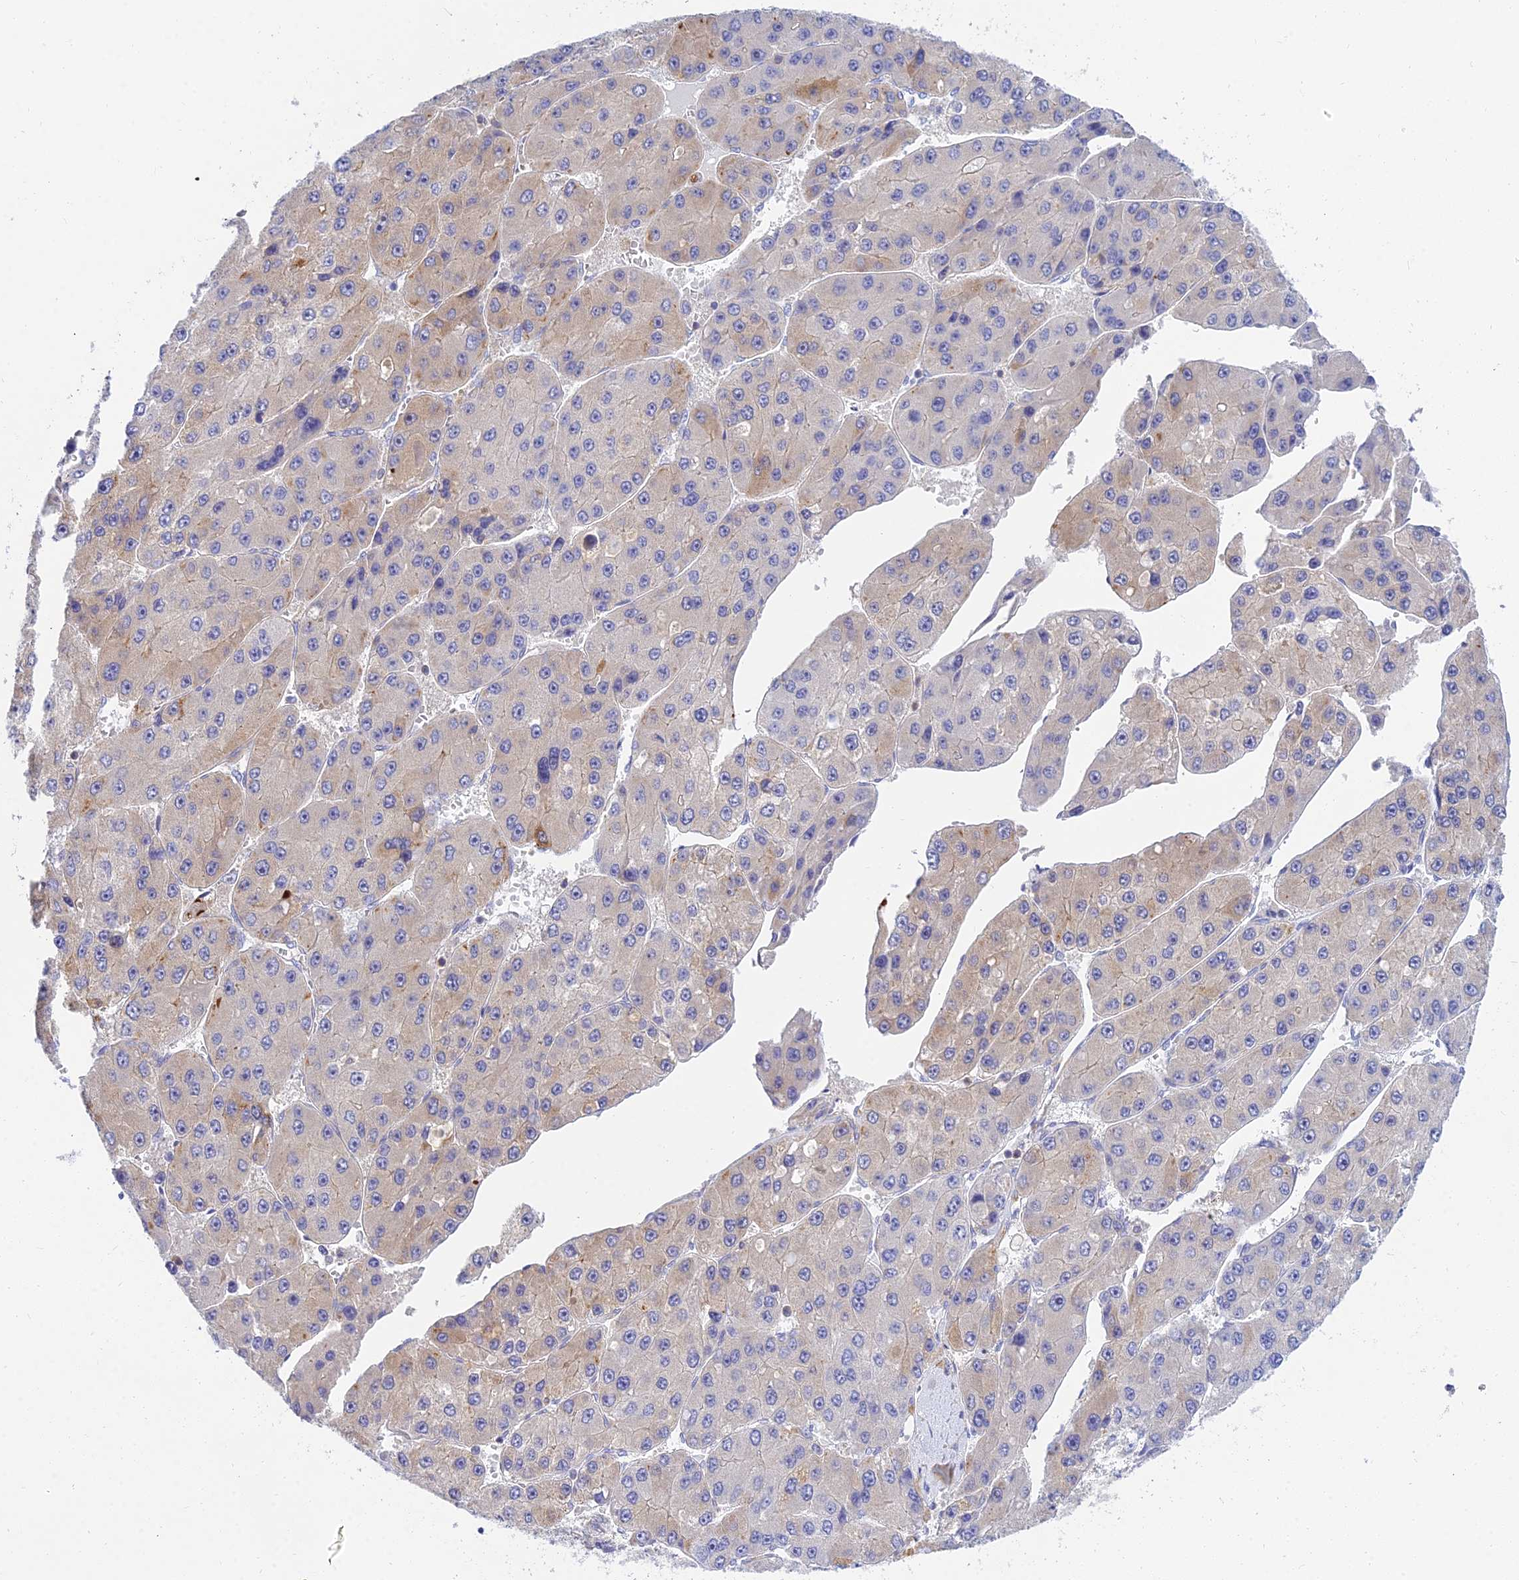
{"staining": {"intensity": "weak", "quantity": "<25%", "location": "cytoplasmic/membranous"}, "tissue": "liver cancer", "cell_type": "Tumor cells", "image_type": "cancer", "snomed": [{"axis": "morphology", "description": "Carcinoma, Hepatocellular, NOS"}, {"axis": "topography", "description": "Liver"}], "caption": "DAB (3,3'-diaminobenzidine) immunohistochemical staining of liver hepatocellular carcinoma reveals no significant expression in tumor cells. (DAB immunohistochemistry (IHC) visualized using brightfield microscopy, high magnification).", "gene": "ARL8B", "patient": {"sex": "female", "age": 73}}